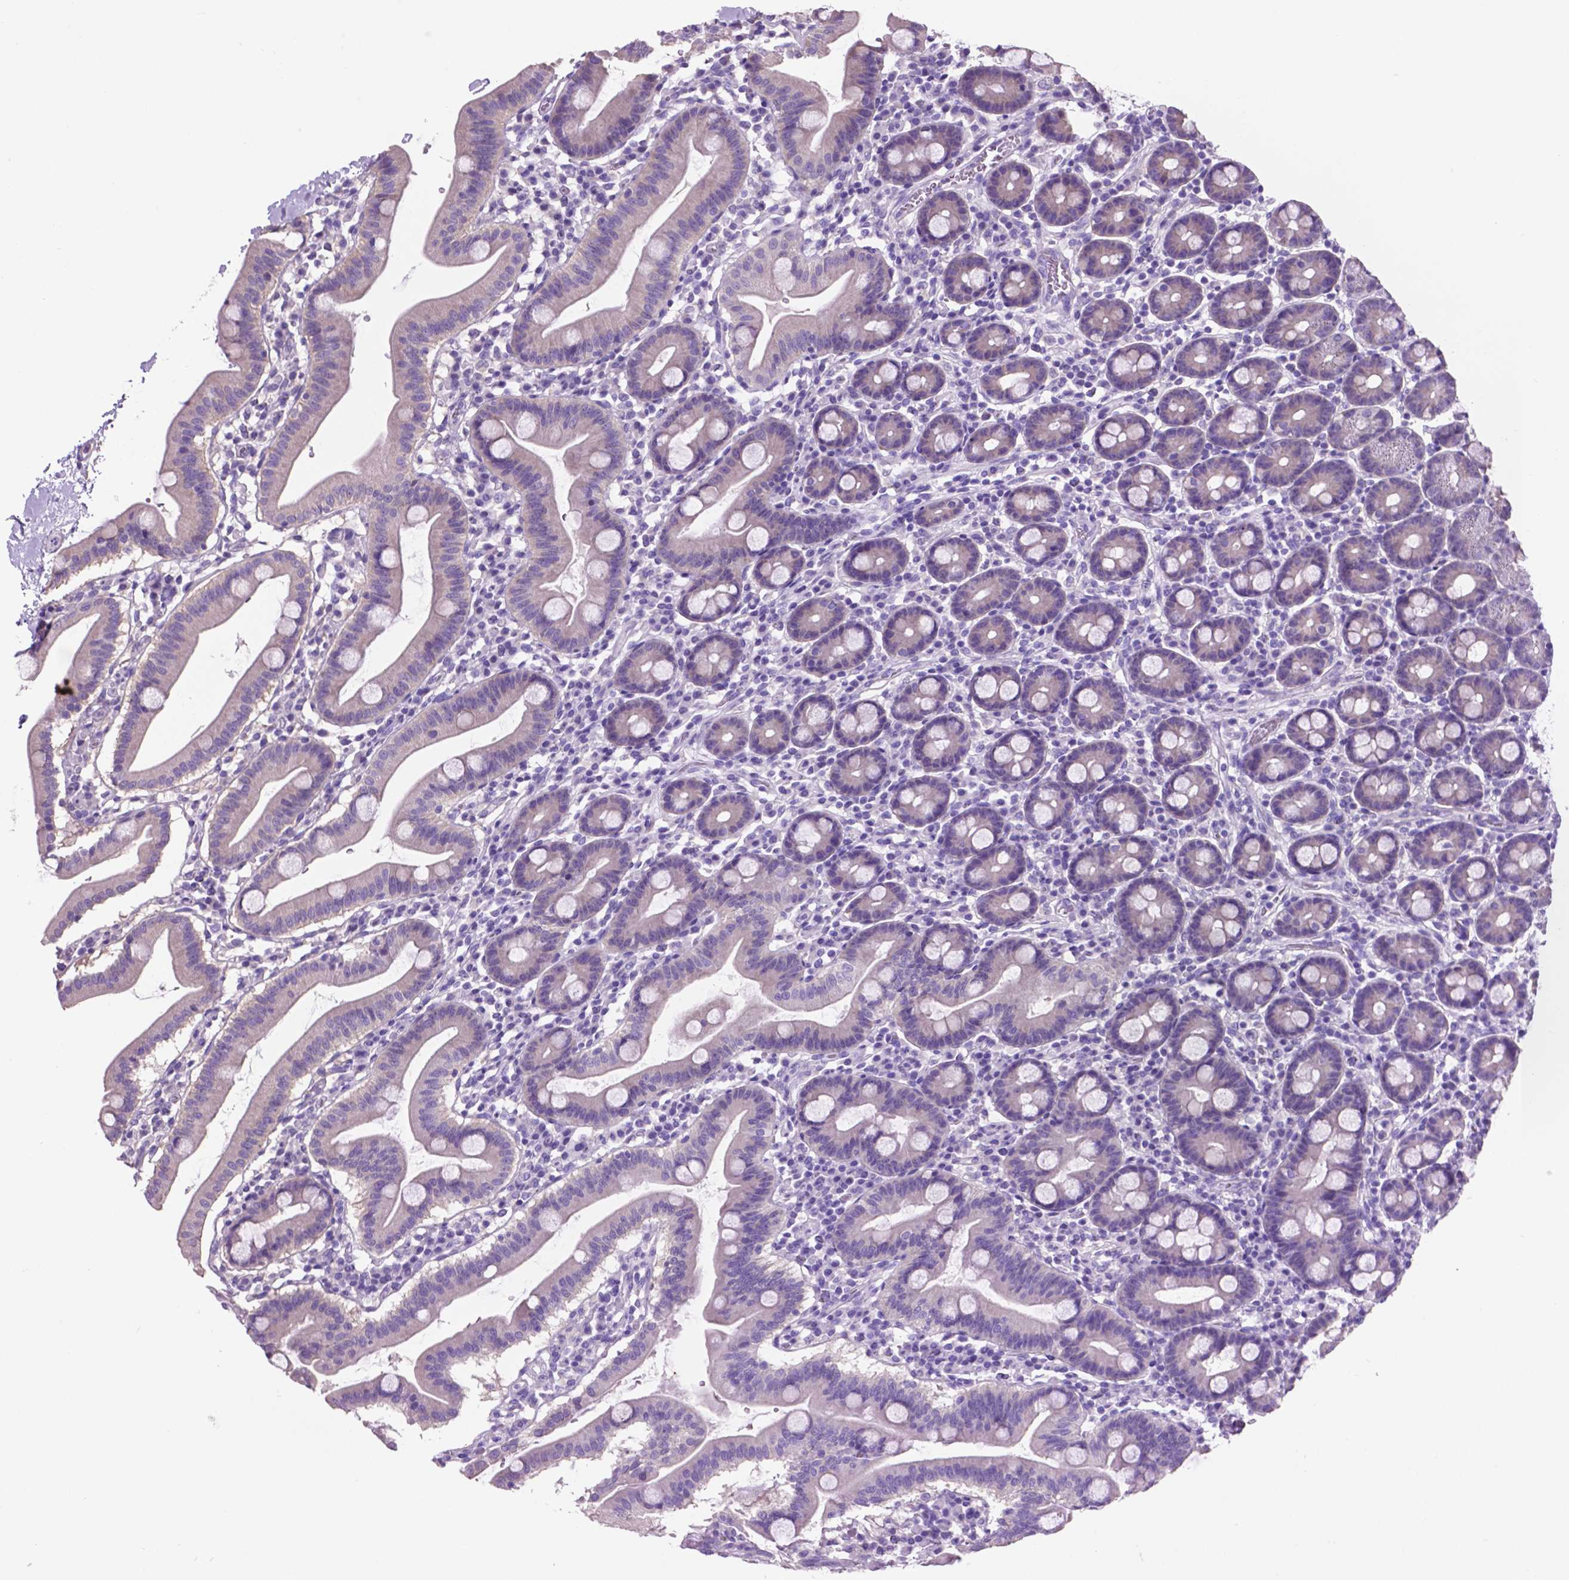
{"staining": {"intensity": "negative", "quantity": "none", "location": "none"}, "tissue": "duodenum", "cell_type": "Glandular cells", "image_type": "normal", "snomed": [{"axis": "morphology", "description": "Normal tissue, NOS"}, {"axis": "topography", "description": "Pancreas"}, {"axis": "topography", "description": "Duodenum"}], "caption": "Histopathology image shows no protein expression in glandular cells of normal duodenum. (Stains: DAB (3,3'-diaminobenzidine) immunohistochemistry with hematoxylin counter stain, Microscopy: brightfield microscopy at high magnification).", "gene": "SPDYA", "patient": {"sex": "male", "age": 59}}